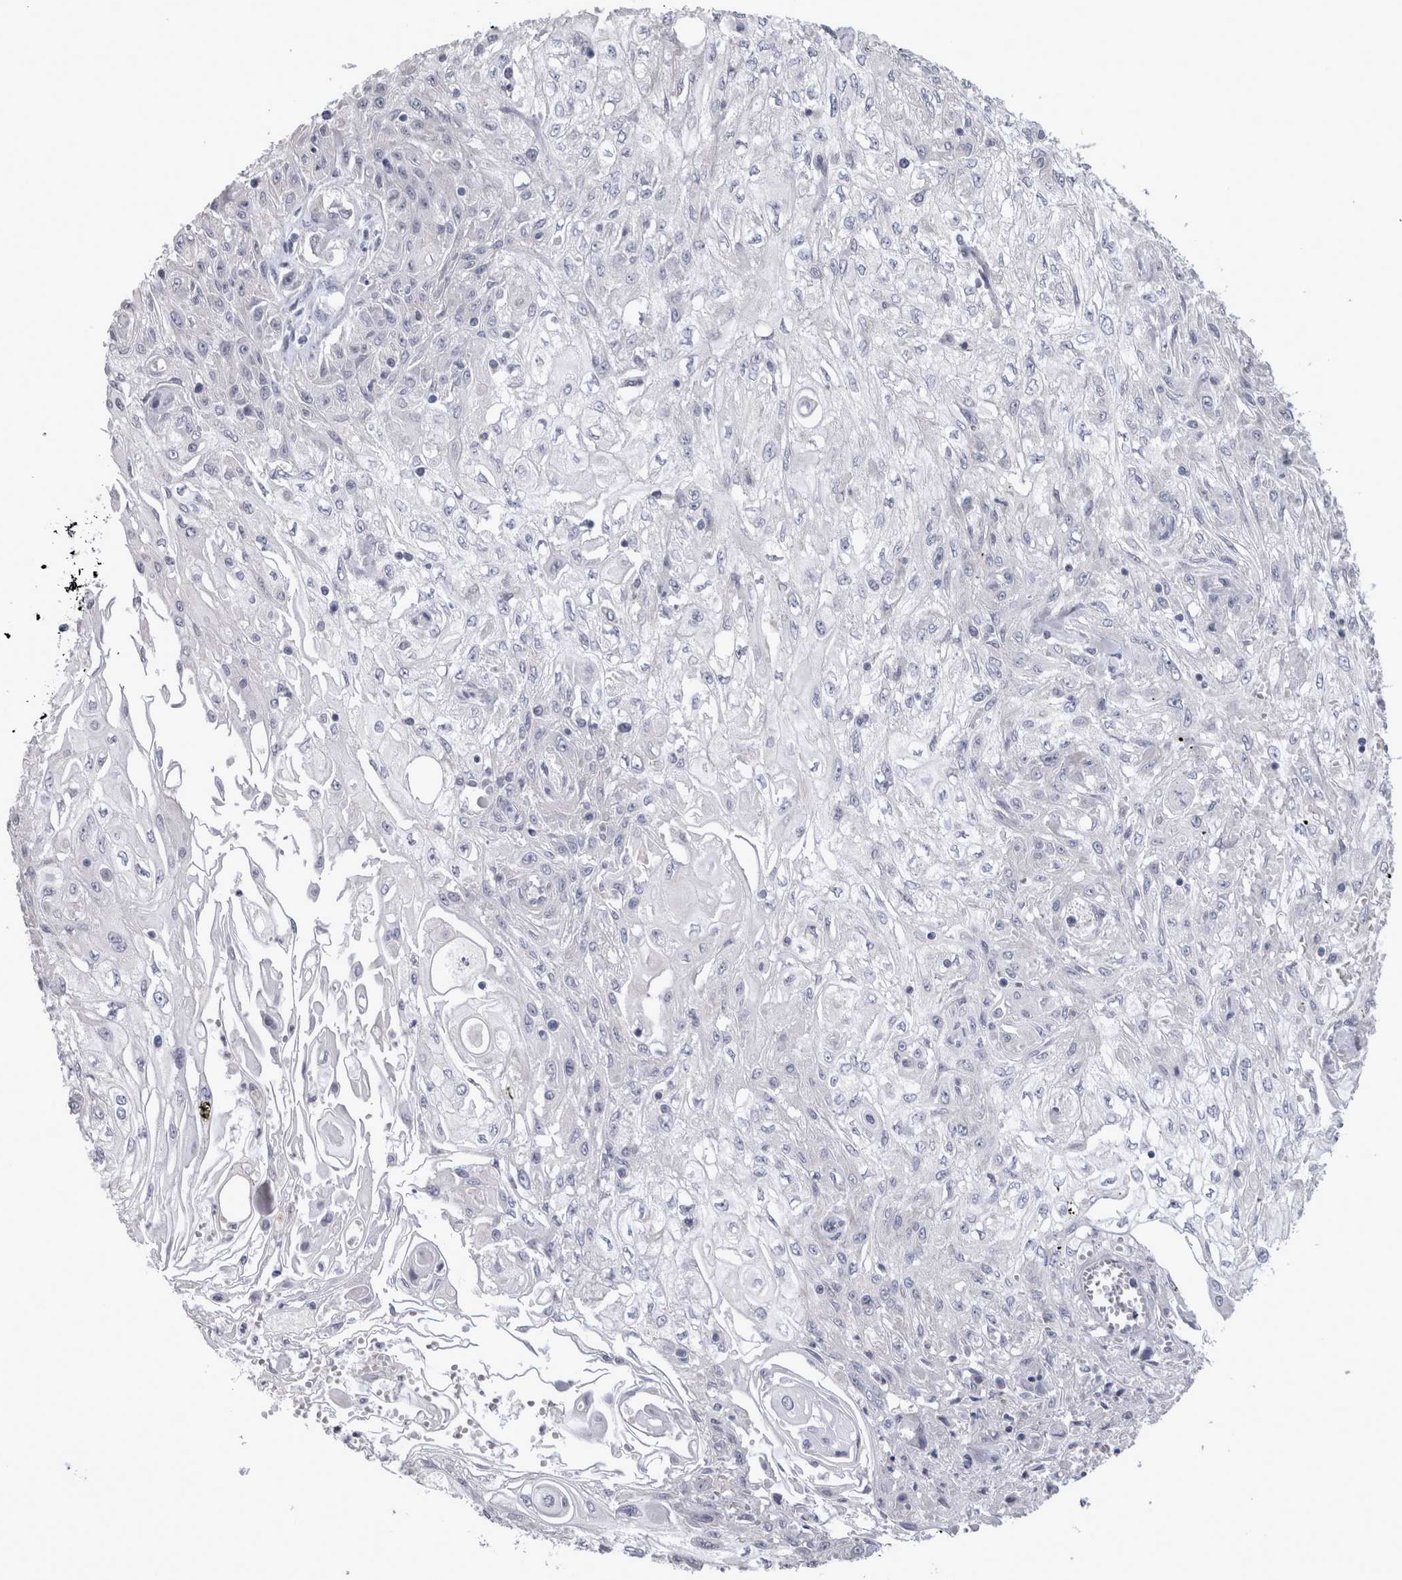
{"staining": {"intensity": "negative", "quantity": "none", "location": "none"}, "tissue": "skin cancer", "cell_type": "Tumor cells", "image_type": "cancer", "snomed": [{"axis": "morphology", "description": "Squamous cell carcinoma, NOS"}, {"axis": "morphology", "description": "Squamous cell carcinoma, metastatic, NOS"}, {"axis": "topography", "description": "Skin"}, {"axis": "topography", "description": "Lymph node"}], "caption": "Immunohistochemistry photomicrograph of neoplastic tissue: human skin cancer stained with DAB demonstrates no significant protein expression in tumor cells.", "gene": "LRRC40", "patient": {"sex": "male", "age": 75}}